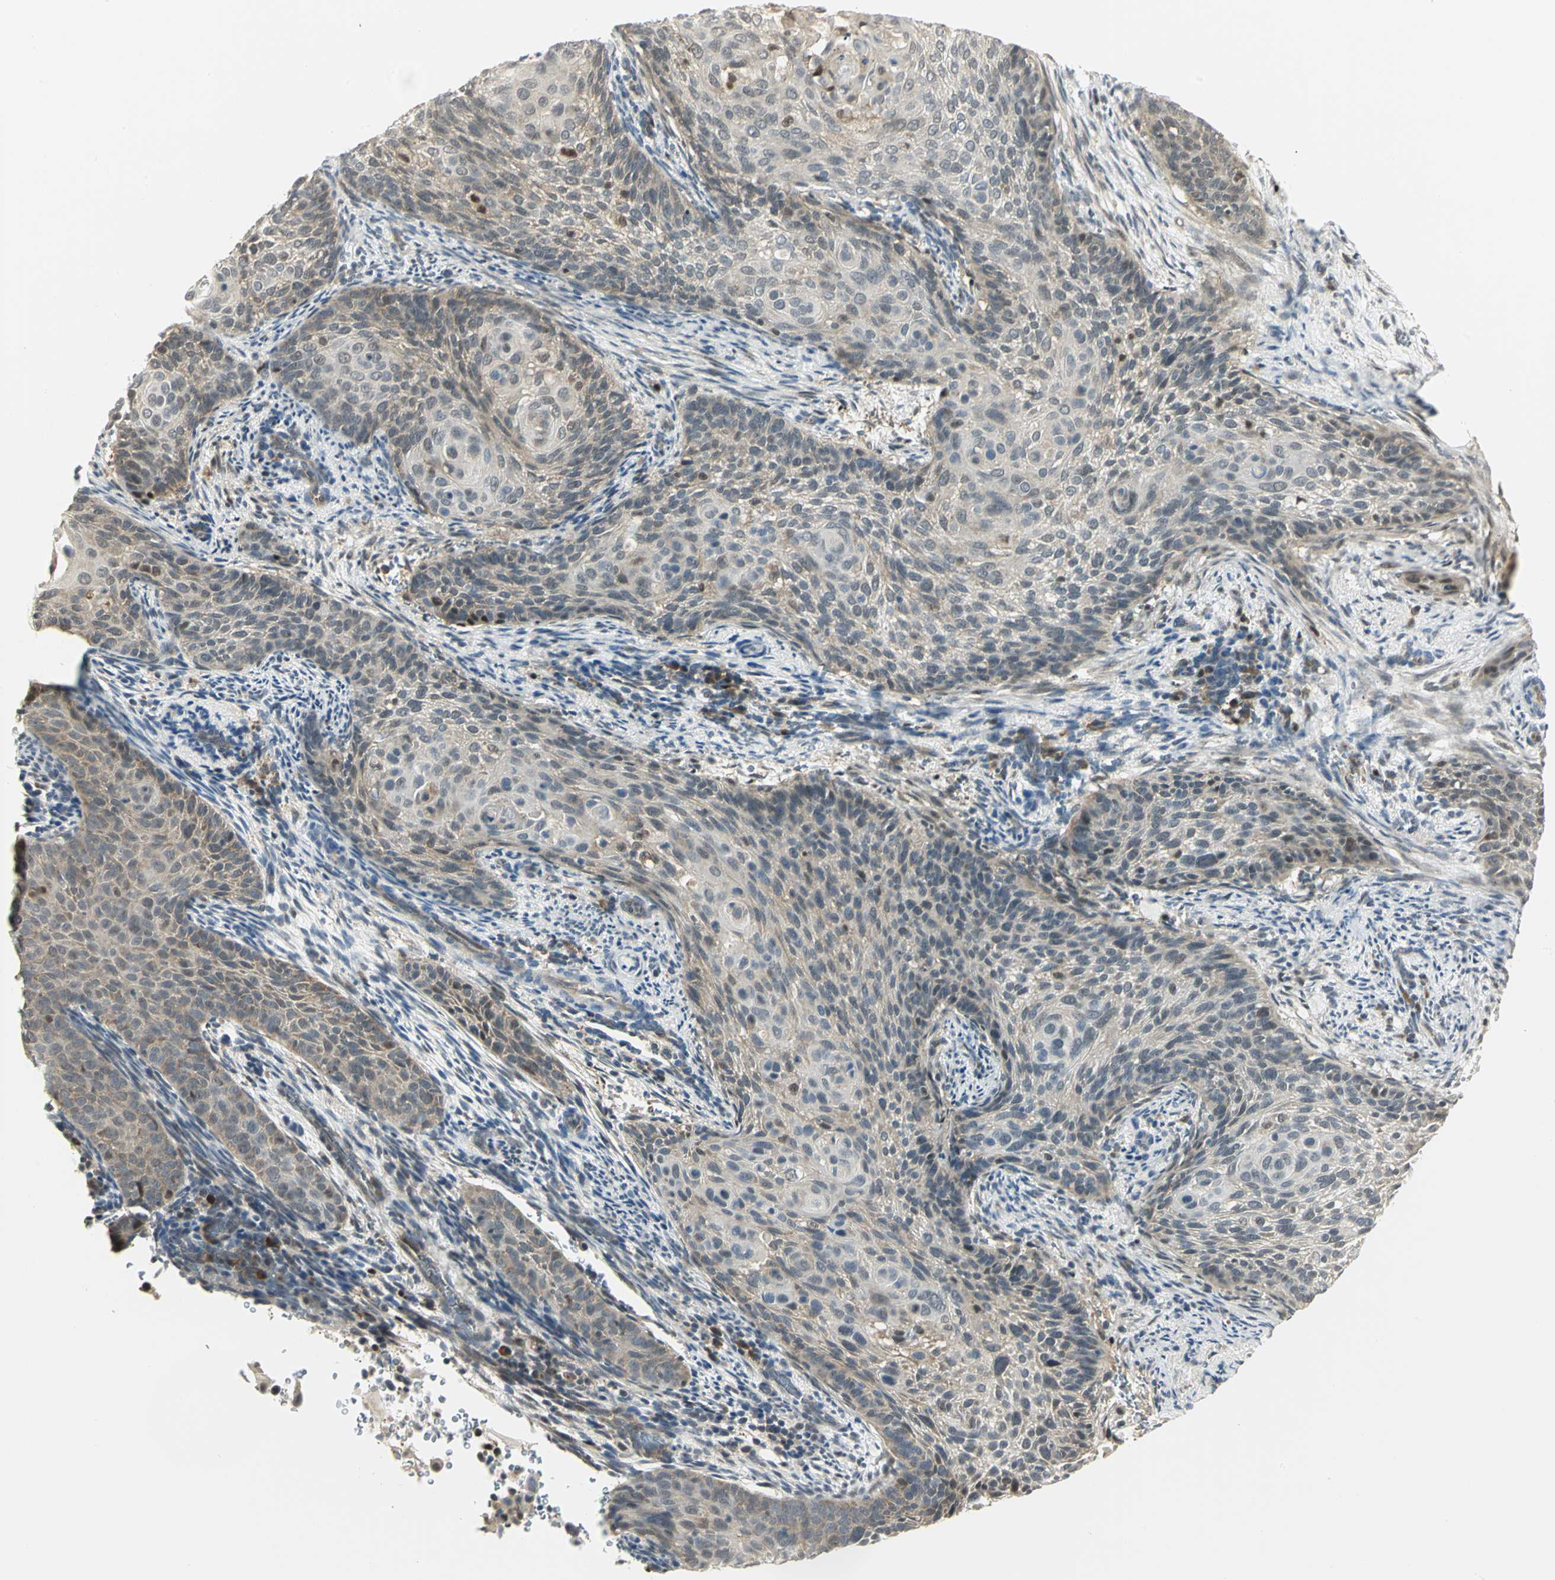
{"staining": {"intensity": "weak", "quantity": ">75%", "location": "cytoplasmic/membranous"}, "tissue": "cervical cancer", "cell_type": "Tumor cells", "image_type": "cancer", "snomed": [{"axis": "morphology", "description": "Squamous cell carcinoma, NOS"}, {"axis": "topography", "description": "Cervix"}], "caption": "Cervical cancer was stained to show a protein in brown. There is low levels of weak cytoplasmic/membranous positivity in about >75% of tumor cells.", "gene": "PSMC4", "patient": {"sex": "female", "age": 33}}